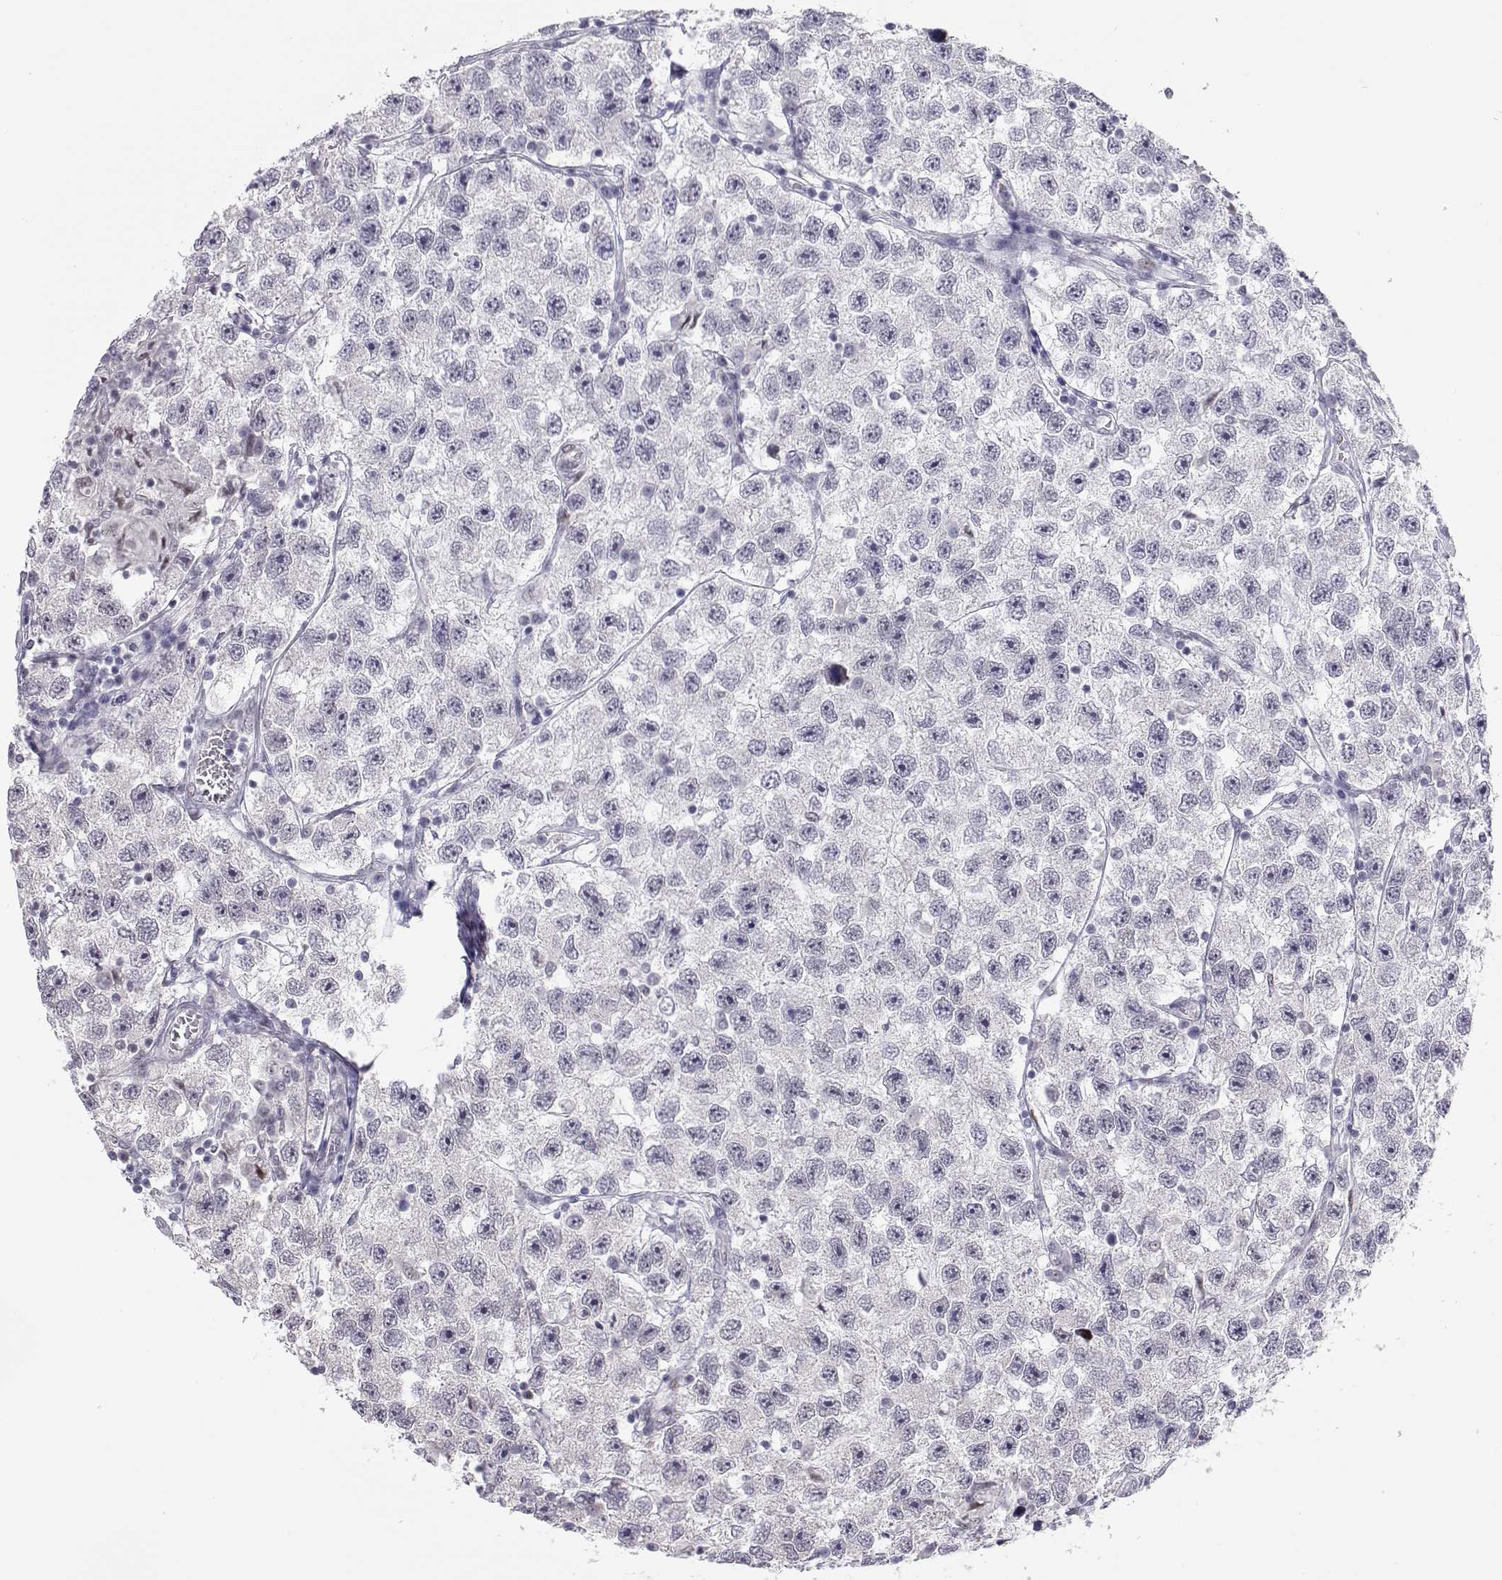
{"staining": {"intensity": "negative", "quantity": "none", "location": "none"}, "tissue": "testis cancer", "cell_type": "Tumor cells", "image_type": "cancer", "snomed": [{"axis": "morphology", "description": "Seminoma, NOS"}, {"axis": "topography", "description": "Testis"}], "caption": "IHC of testis seminoma displays no staining in tumor cells.", "gene": "SIX6", "patient": {"sex": "male", "age": 26}}